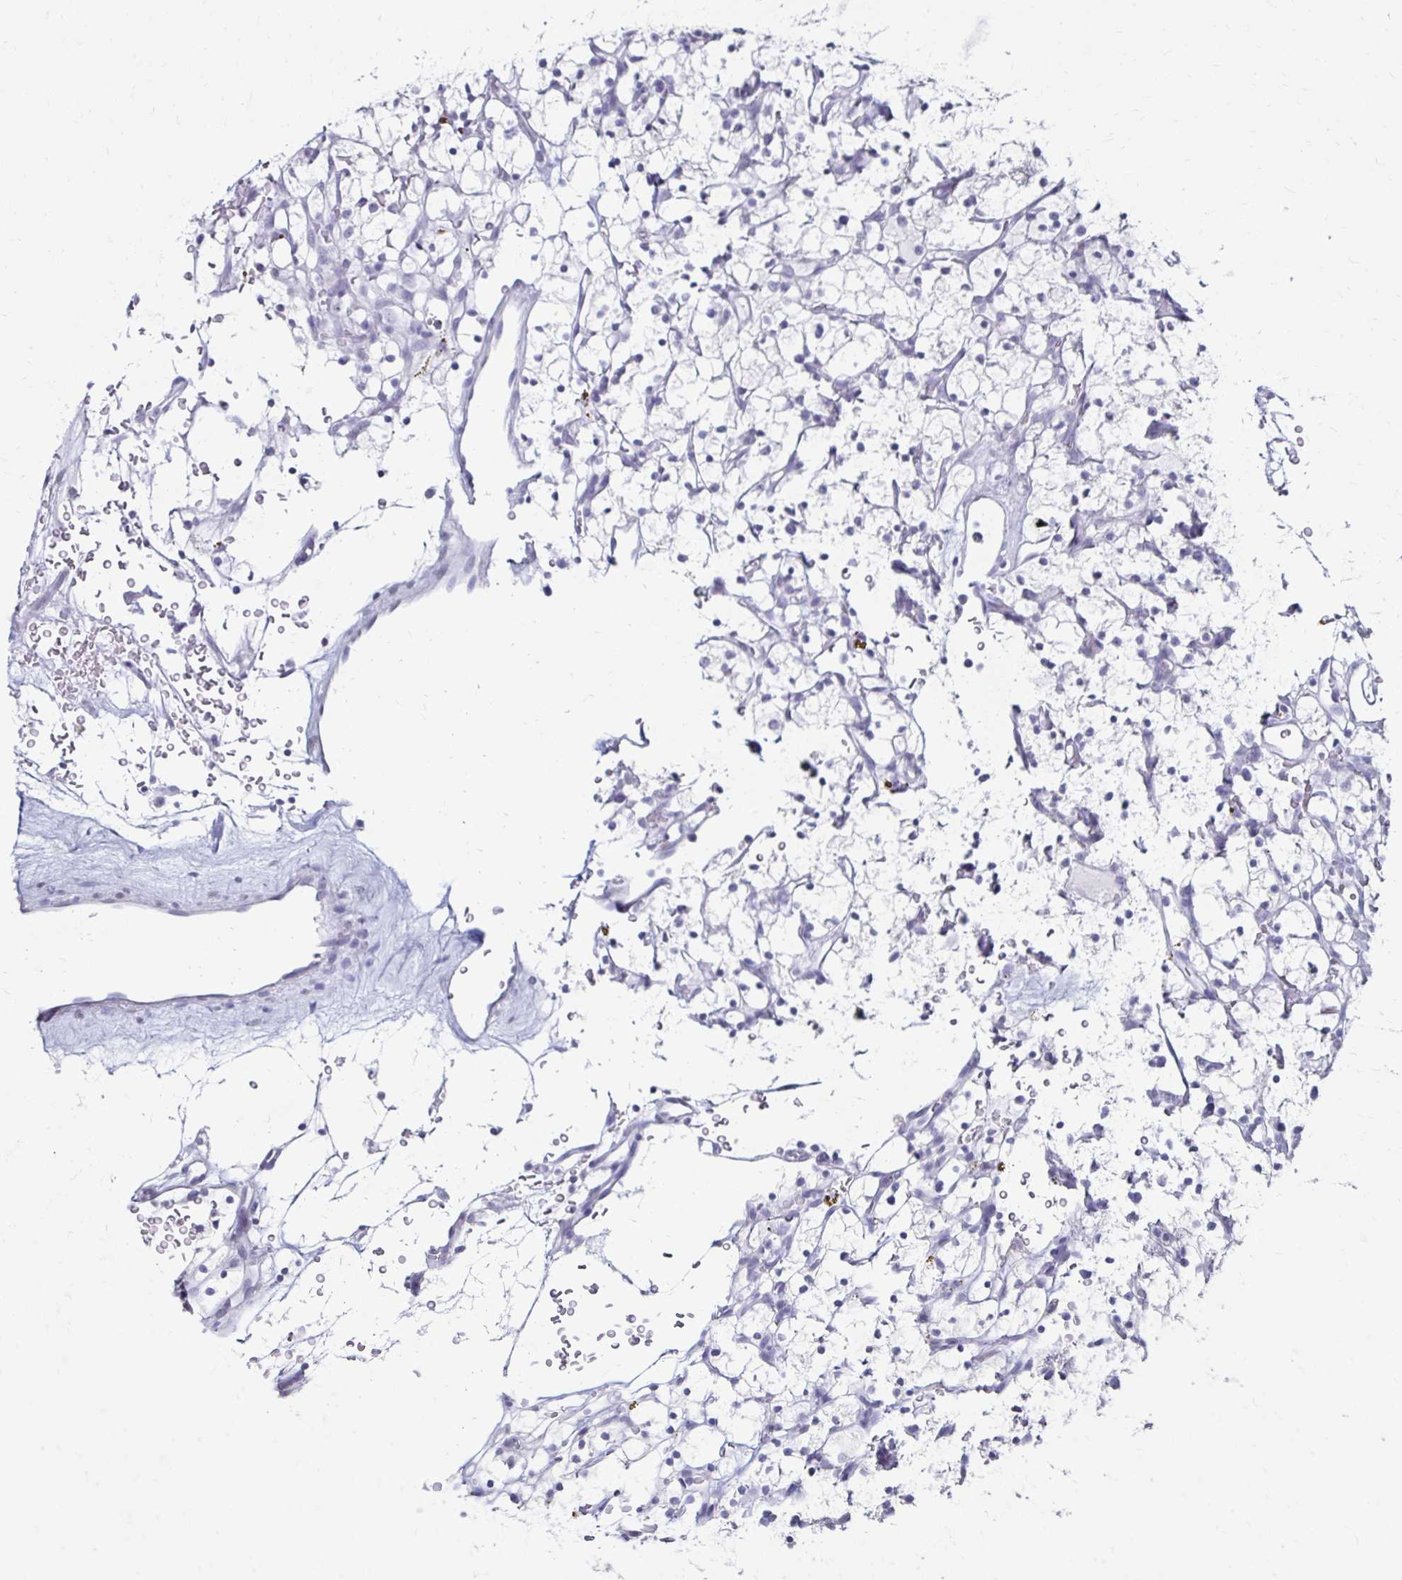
{"staining": {"intensity": "negative", "quantity": "none", "location": "none"}, "tissue": "renal cancer", "cell_type": "Tumor cells", "image_type": "cancer", "snomed": [{"axis": "morphology", "description": "Adenocarcinoma, NOS"}, {"axis": "topography", "description": "Kidney"}], "caption": "Adenocarcinoma (renal) was stained to show a protein in brown. There is no significant expression in tumor cells.", "gene": "TOMM34", "patient": {"sex": "female", "age": 64}}